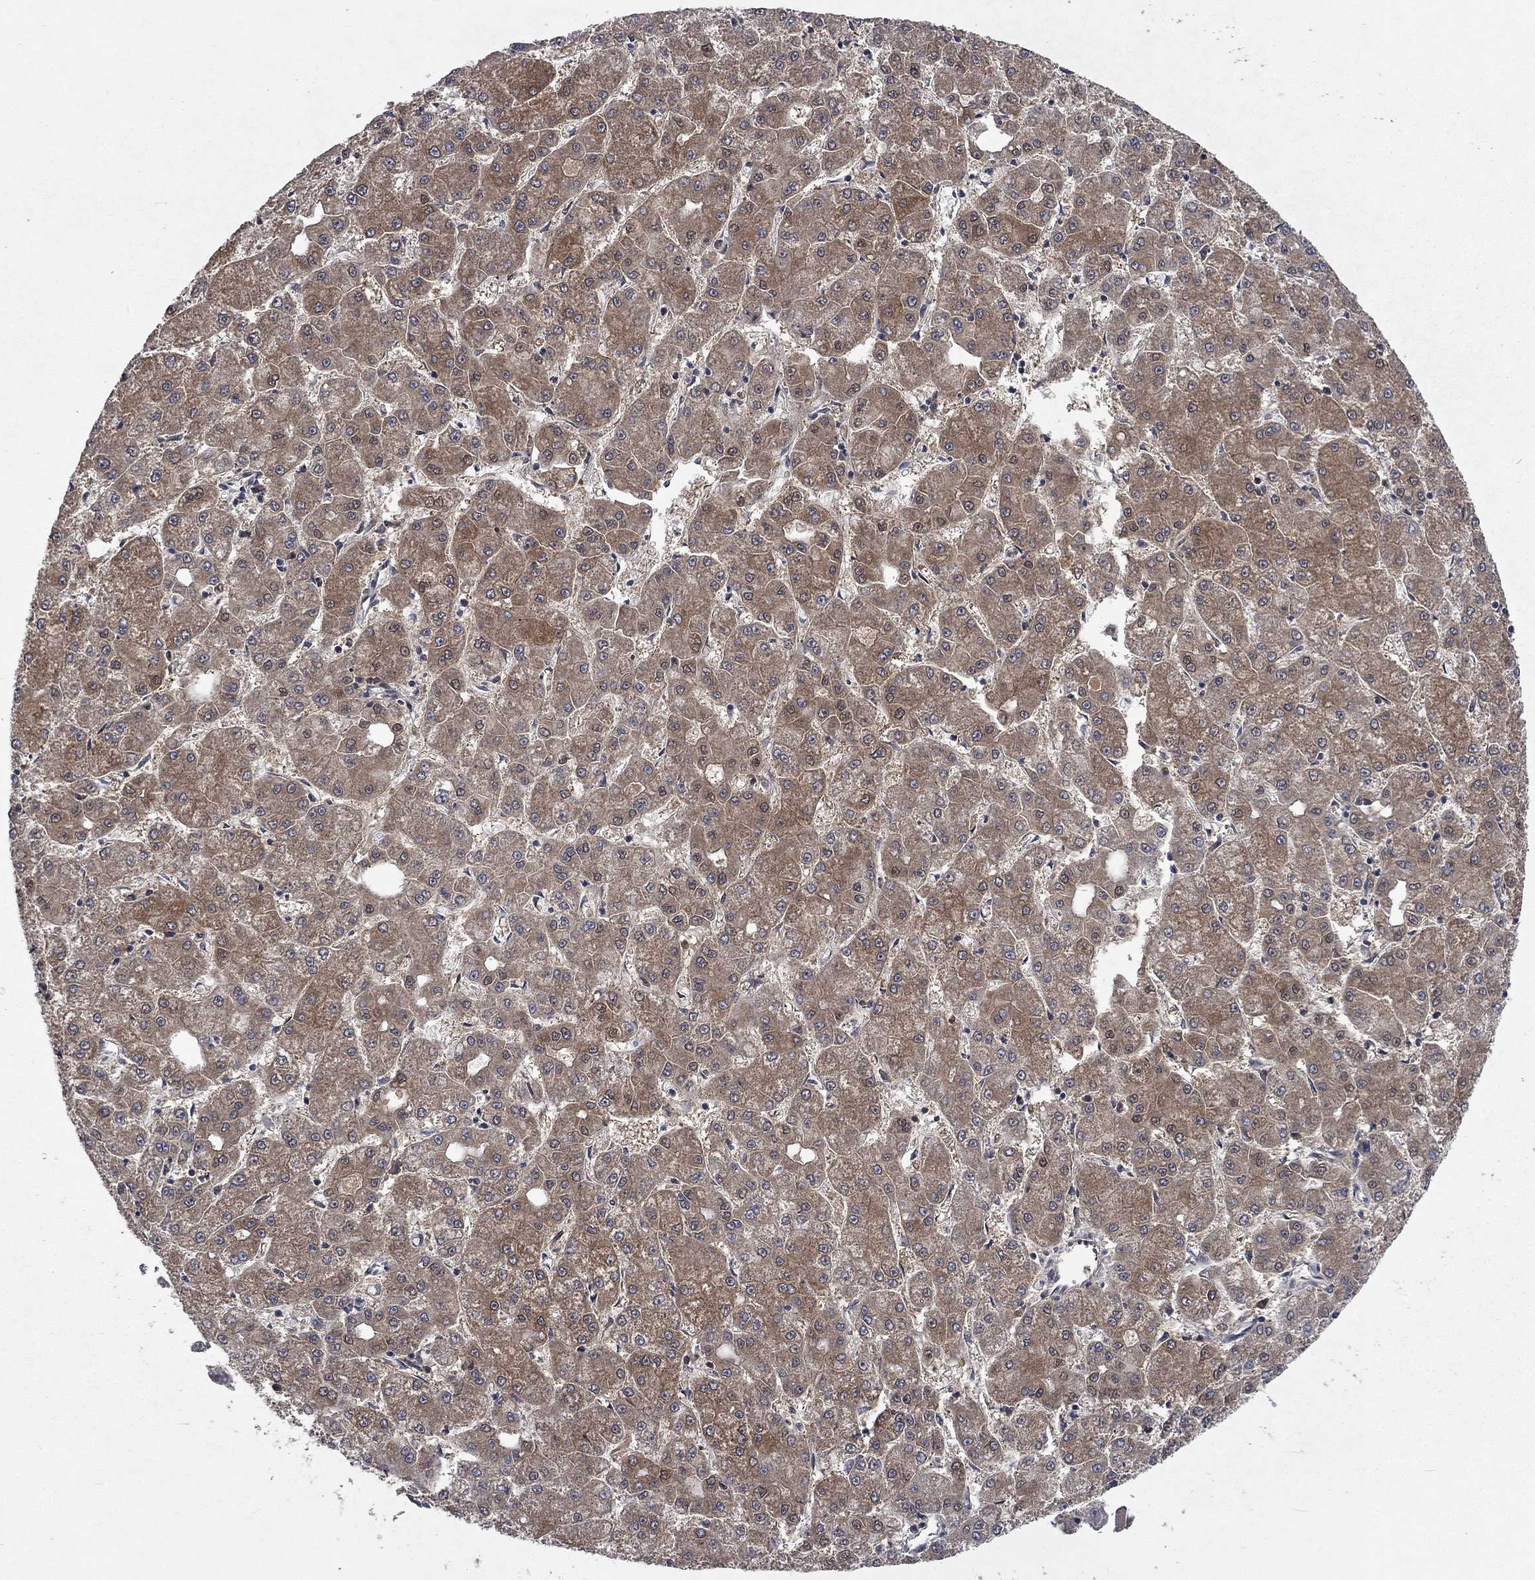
{"staining": {"intensity": "moderate", "quantity": ">75%", "location": "cytoplasmic/membranous"}, "tissue": "liver cancer", "cell_type": "Tumor cells", "image_type": "cancer", "snomed": [{"axis": "morphology", "description": "Carcinoma, Hepatocellular, NOS"}, {"axis": "topography", "description": "Liver"}], "caption": "Liver hepatocellular carcinoma stained for a protein shows moderate cytoplasmic/membranous positivity in tumor cells. The staining is performed using DAB (3,3'-diaminobenzidine) brown chromogen to label protein expression. The nuclei are counter-stained blue using hematoxylin.", "gene": "PPP1R9A", "patient": {"sex": "male", "age": 73}}